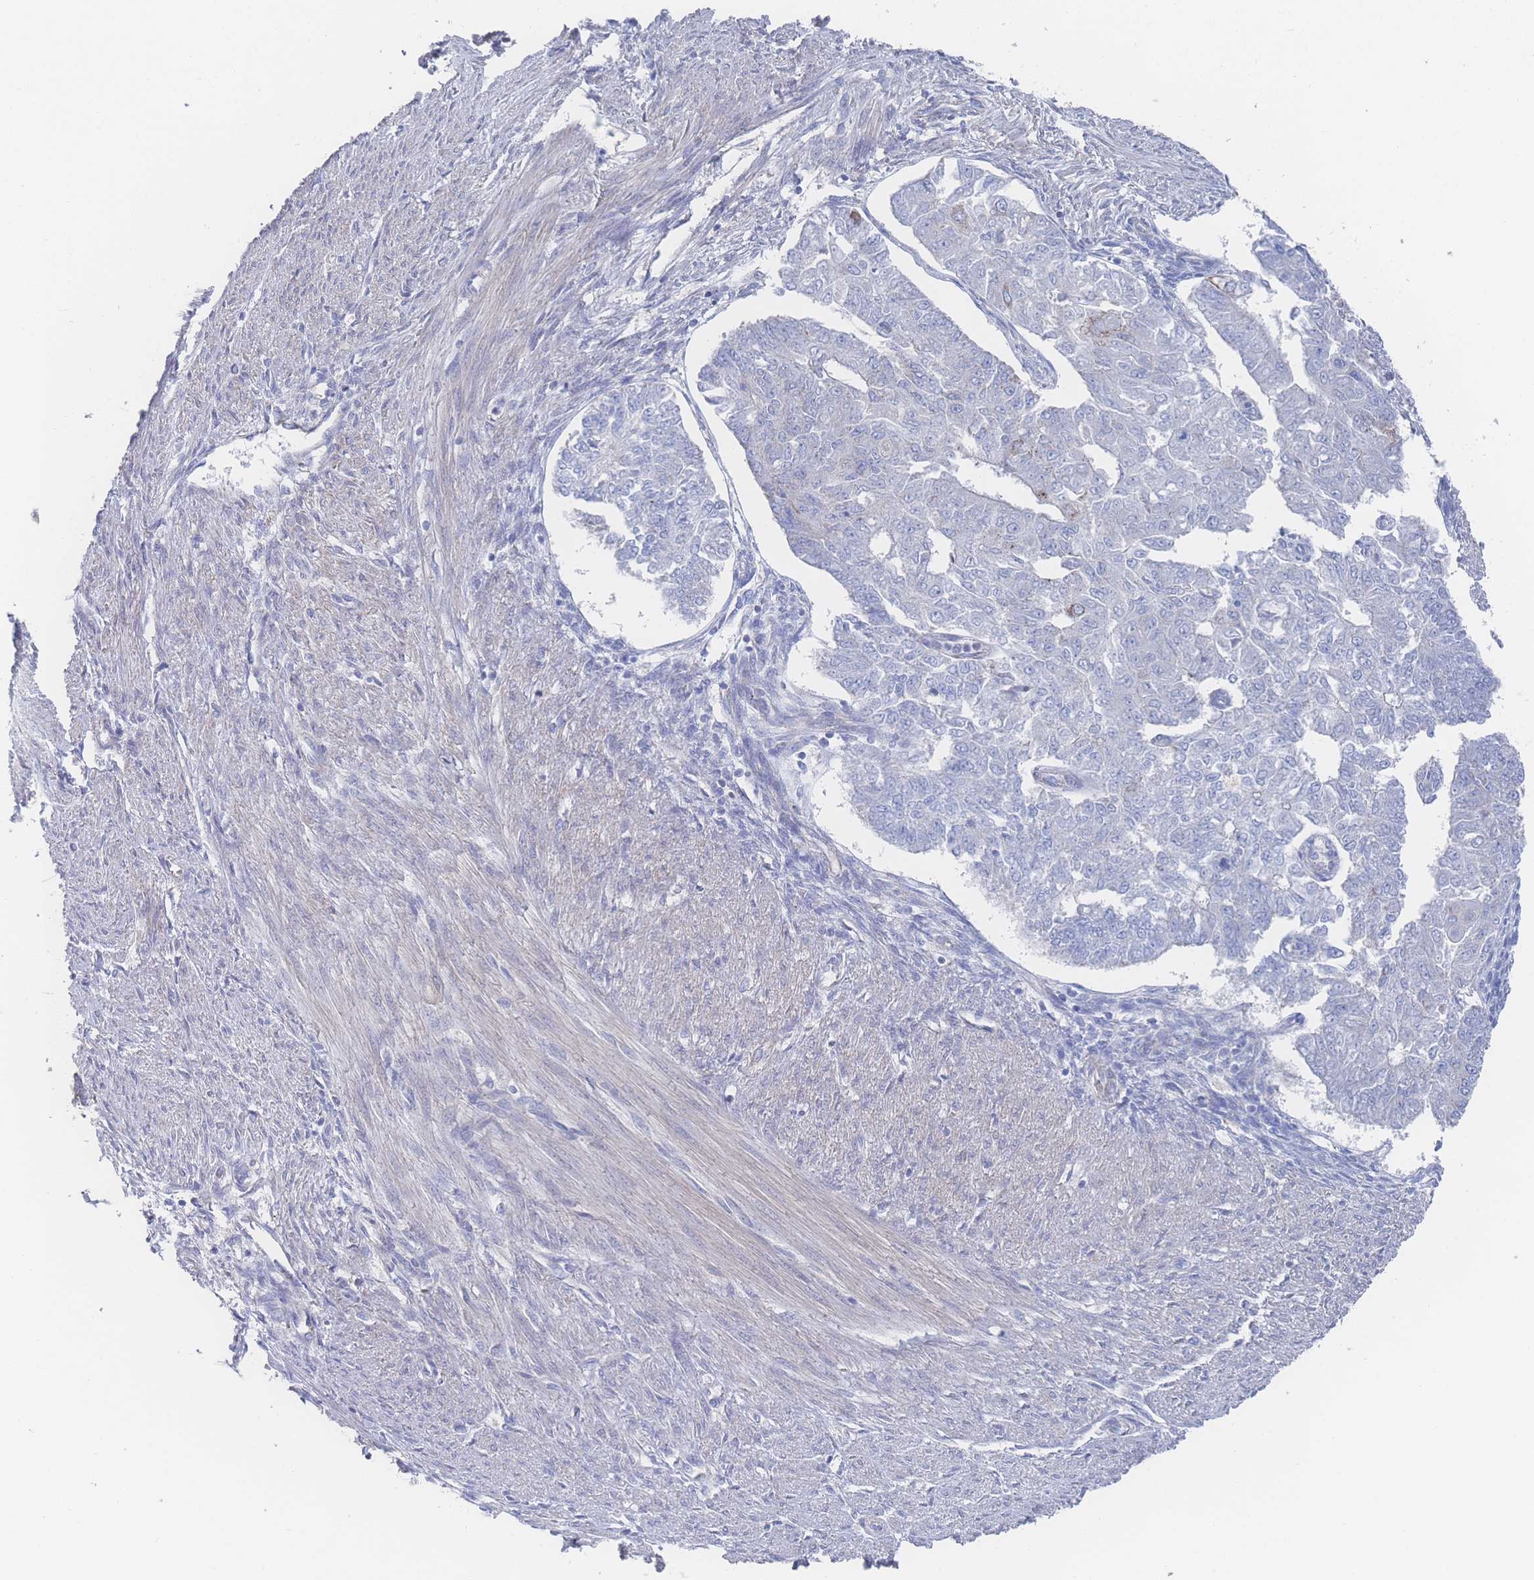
{"staining": {"intensity": "weak", "quantity": "<25%", "location": "cytoplasmic/membranous"}, "tissue": "endometrial cancer", "cell_type": "Tumor cells", "image_type": "cancer", "snomed": [{"axis": "morphology", "description": "Adenocarcinoma, NOS"}, {"axis": "topography", "description": "Endometrium"}], "caption": "The micrograph reveals no staining of tumor cells in endometrial adenocarcinoma.", "gene": "SNPH", "patient": {"sex": "female", "age": 32}}